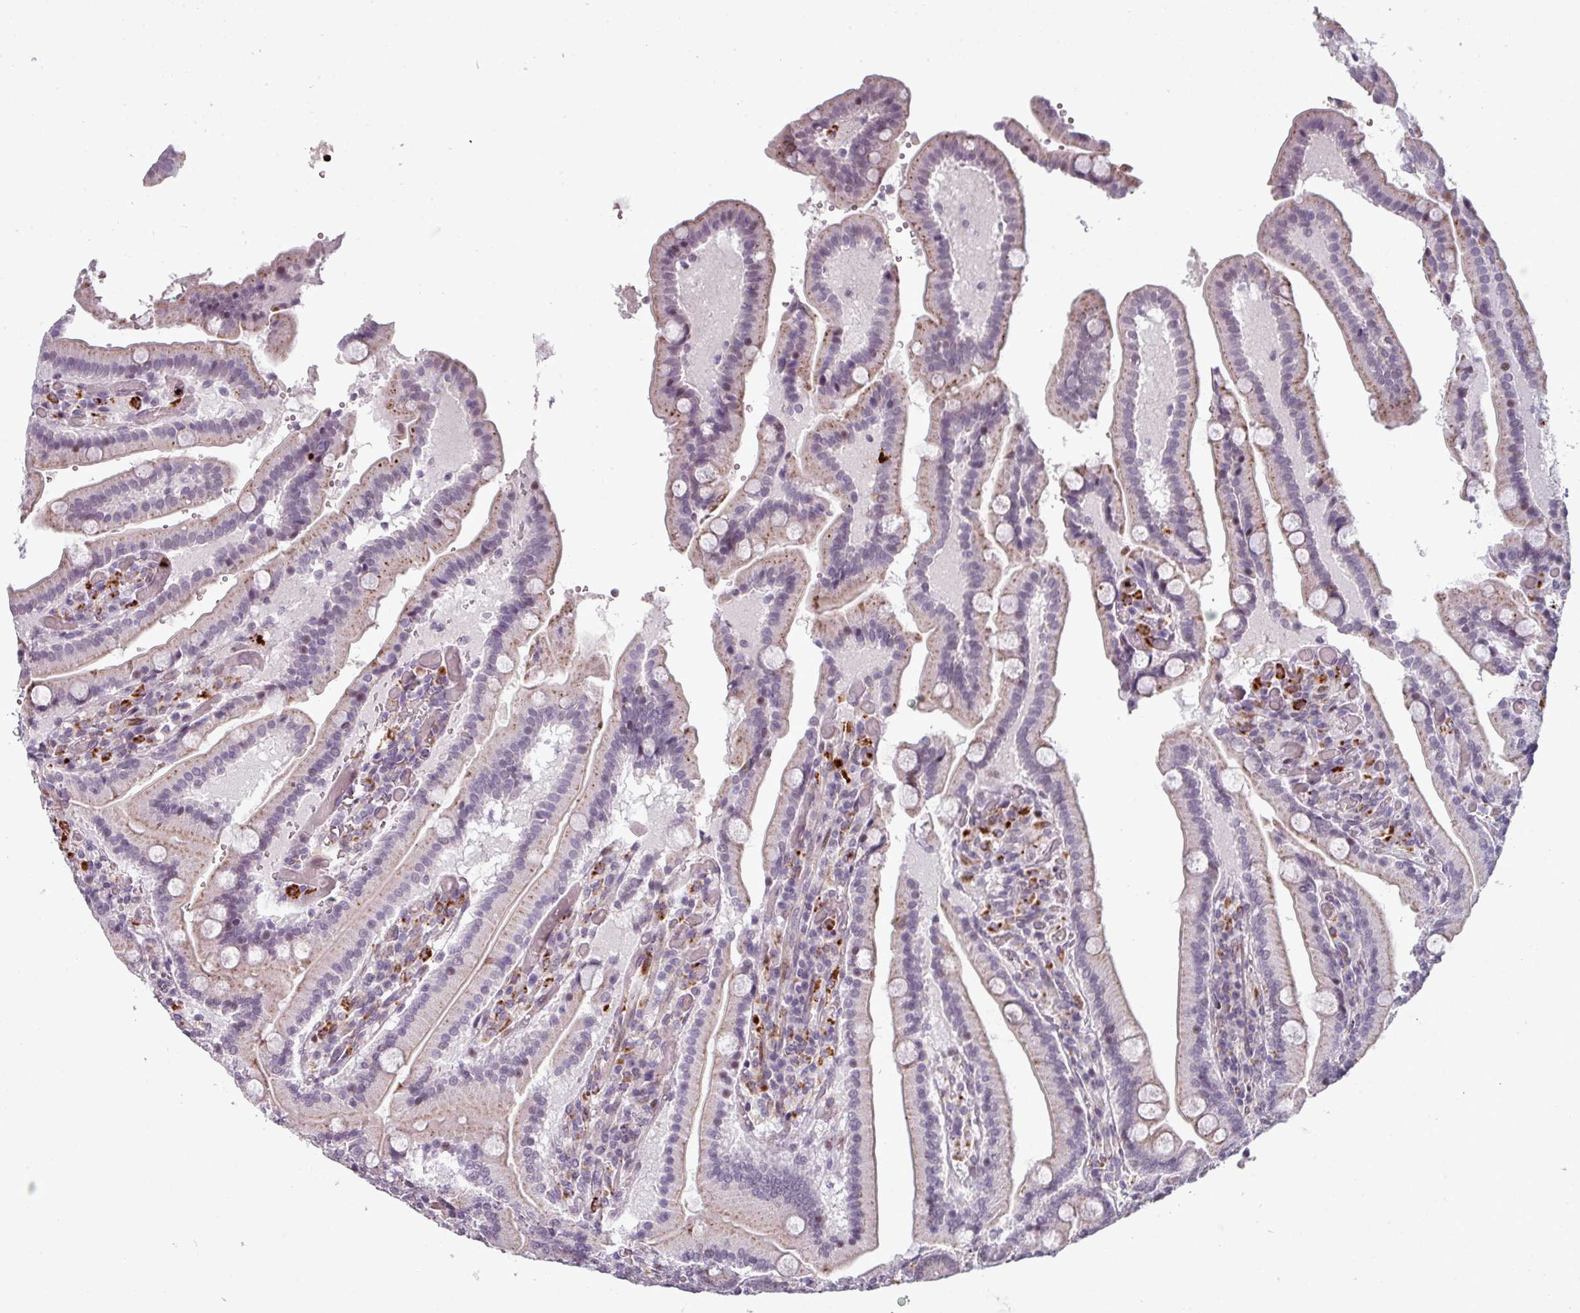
{"staining": {"intensity": "weak", "quantity": "<25%", "location": "cytoplasmic/membranous"}, "tissue": "duodenum", "cell_type": "Glandular cells", "image_type": "normal", "snomed": [{"axis": "morphology", "description": "Normal tissue, NOS"}, {"axis": "topography", "description": "Duodenum"}], "caption": "Immunohistochemistry of unremarkable human duodenum displays no positivity in glandular cells. Brightfield microscopy of immunohistochemistry (IHC) stained with DAB (brown) and hematoxylin (blue), captured at high magnification.", "gene": "TMEFF1", "patient": {"sex": "female", "age": 62}}